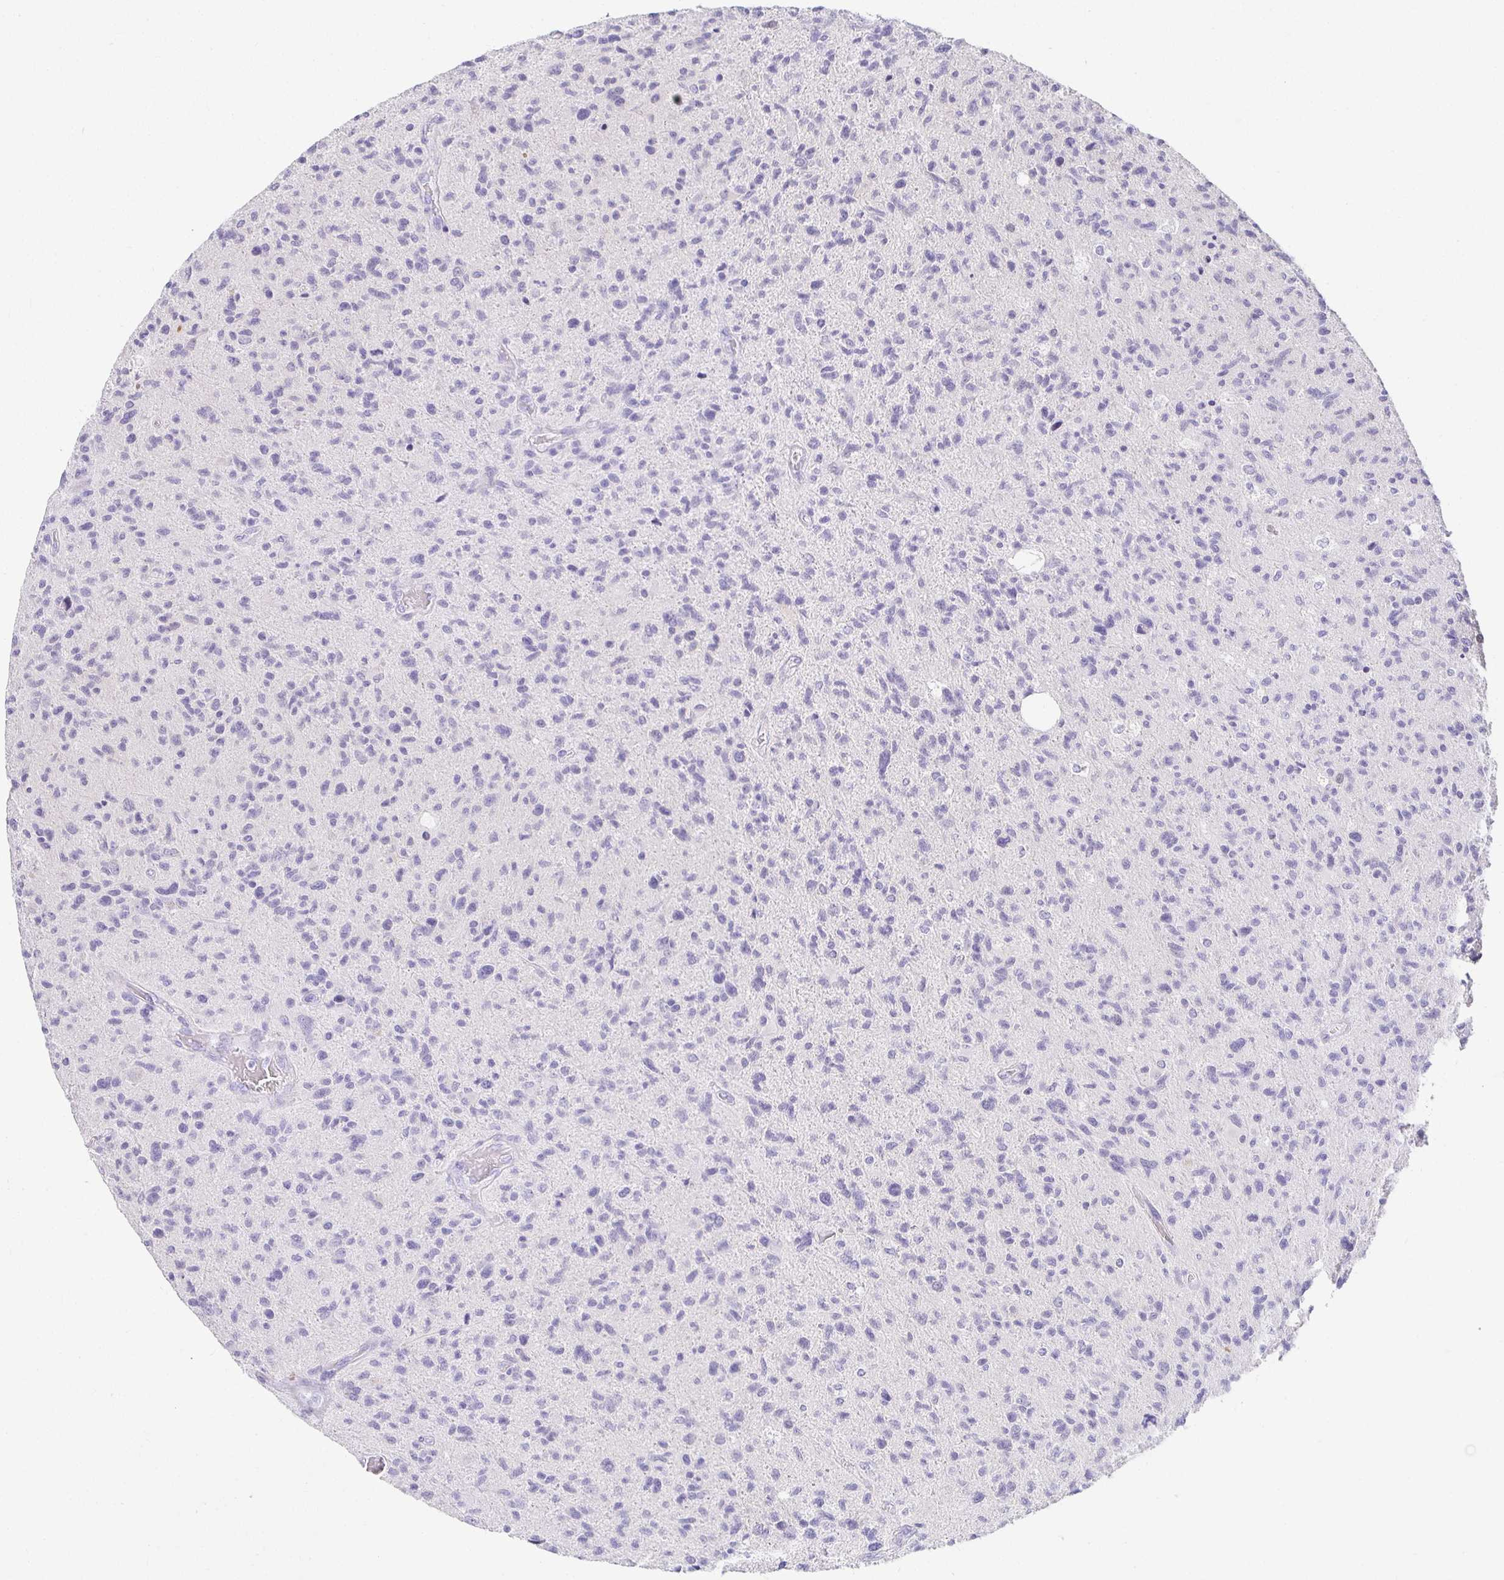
{"staining": {"intensity": "negative", "quantity": "none", "location": "none"}, "tissue": "glioma", "cell_type": "Tumor cells", "image_type": "cancer", "snomed": [{"axis": "morphology", "description": "Glioma, malignant, High grade"}, {"axis": "topography", "description": "Brain"}], "caption": "This is an IHC photomicrograph of human malignant glioma (high-grade). There is no expression in tumor cells.", "gene": "CHAT", "patient": {"sex": "female", "age": 70}}